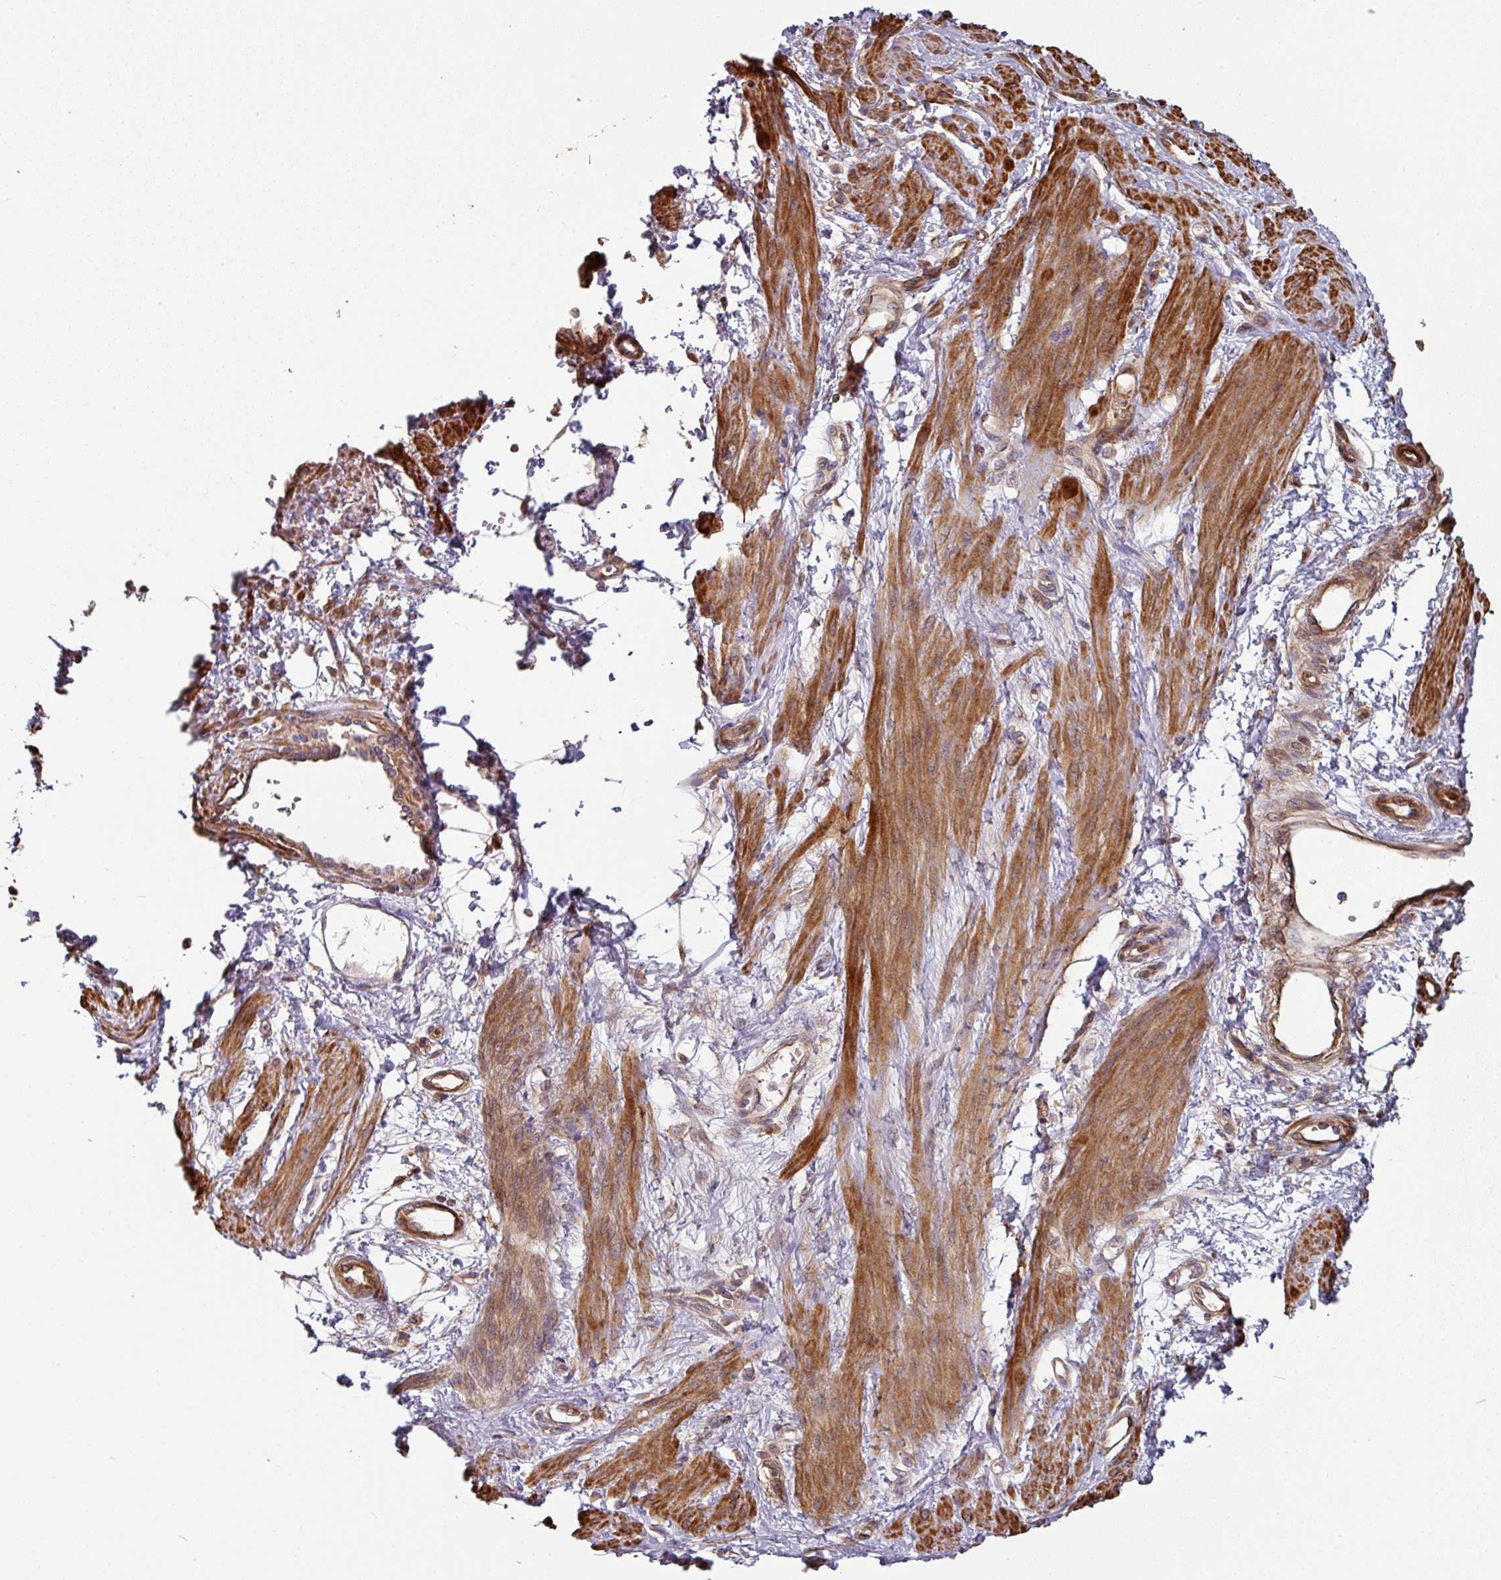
{"staining": {"intensity": "strong", "quantity": ">75%", "location": "cytoplasmic/membranous"}, "tissue": "smooth muscle", "cell_type": "Smooth muscle cells", "image_type": "normal", "snomed": [{"axis": "morphology", "description": "Normal tissue, NOS"}, {"axis": "topography", "description": "Smooth muscle"}, {"axis": "topography", "description": "Uterus"}], "caption": "Normal smooth muscle displays strong cytoplasmic/membranous positivity in approximately >75% of smooth muscle cells Using DAB (3,3'-diaminobenzidine) (brown) and hematoxylin (blue) stains, captured at high magnification using brightfield microscopy..", "gene": "SIK1", "patient": {"sex": "female", "age": 39}}